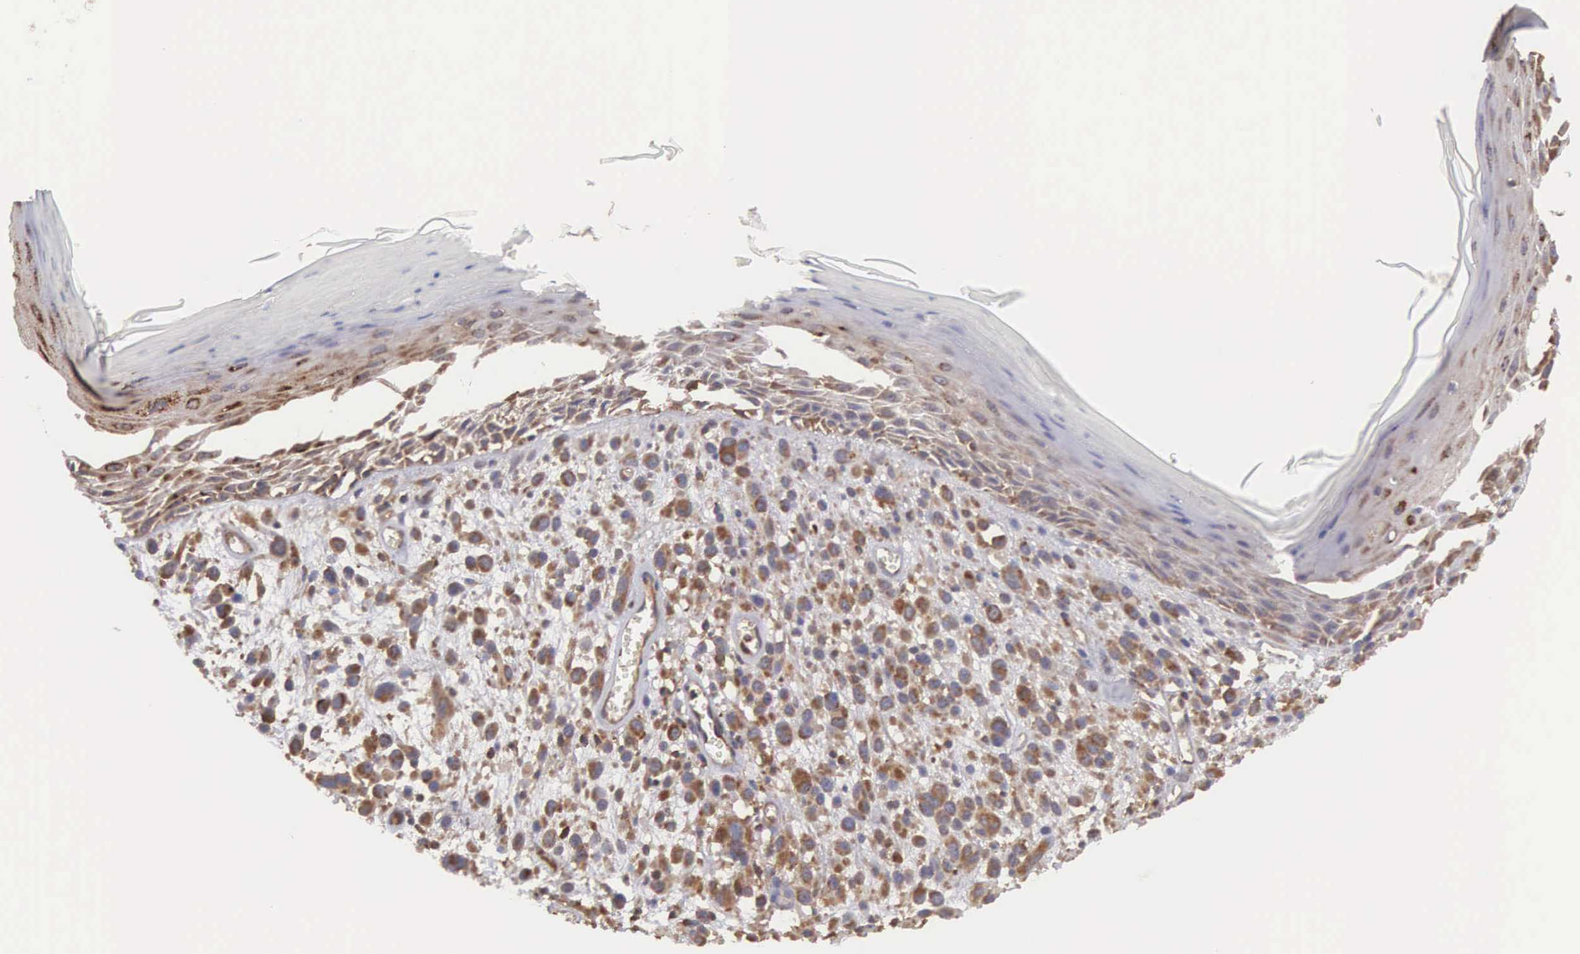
{"staining": {"intensity": "moderate", "quantity": "25%-75%", "location": "cytoplasmic/membranous"}, "tissue": "melanoma", "cell_type": "Tumor cells", "image_type": "cancer", "snomed": [{"axis": "morphology", "description": "Malignant melanoma, NOS"}, {"axis": "topography", "description": "Skin"}], "caption": "Malignant melanoma stained with IHC shows moderate cytoplasmic/membranous expression in about 25%-75% of tumor cells. The protein of interest is shown in brown color, while the nuclei are stained blue.", "gene": "DHRS1", "patient": {"sex": "male", "age": 51}}